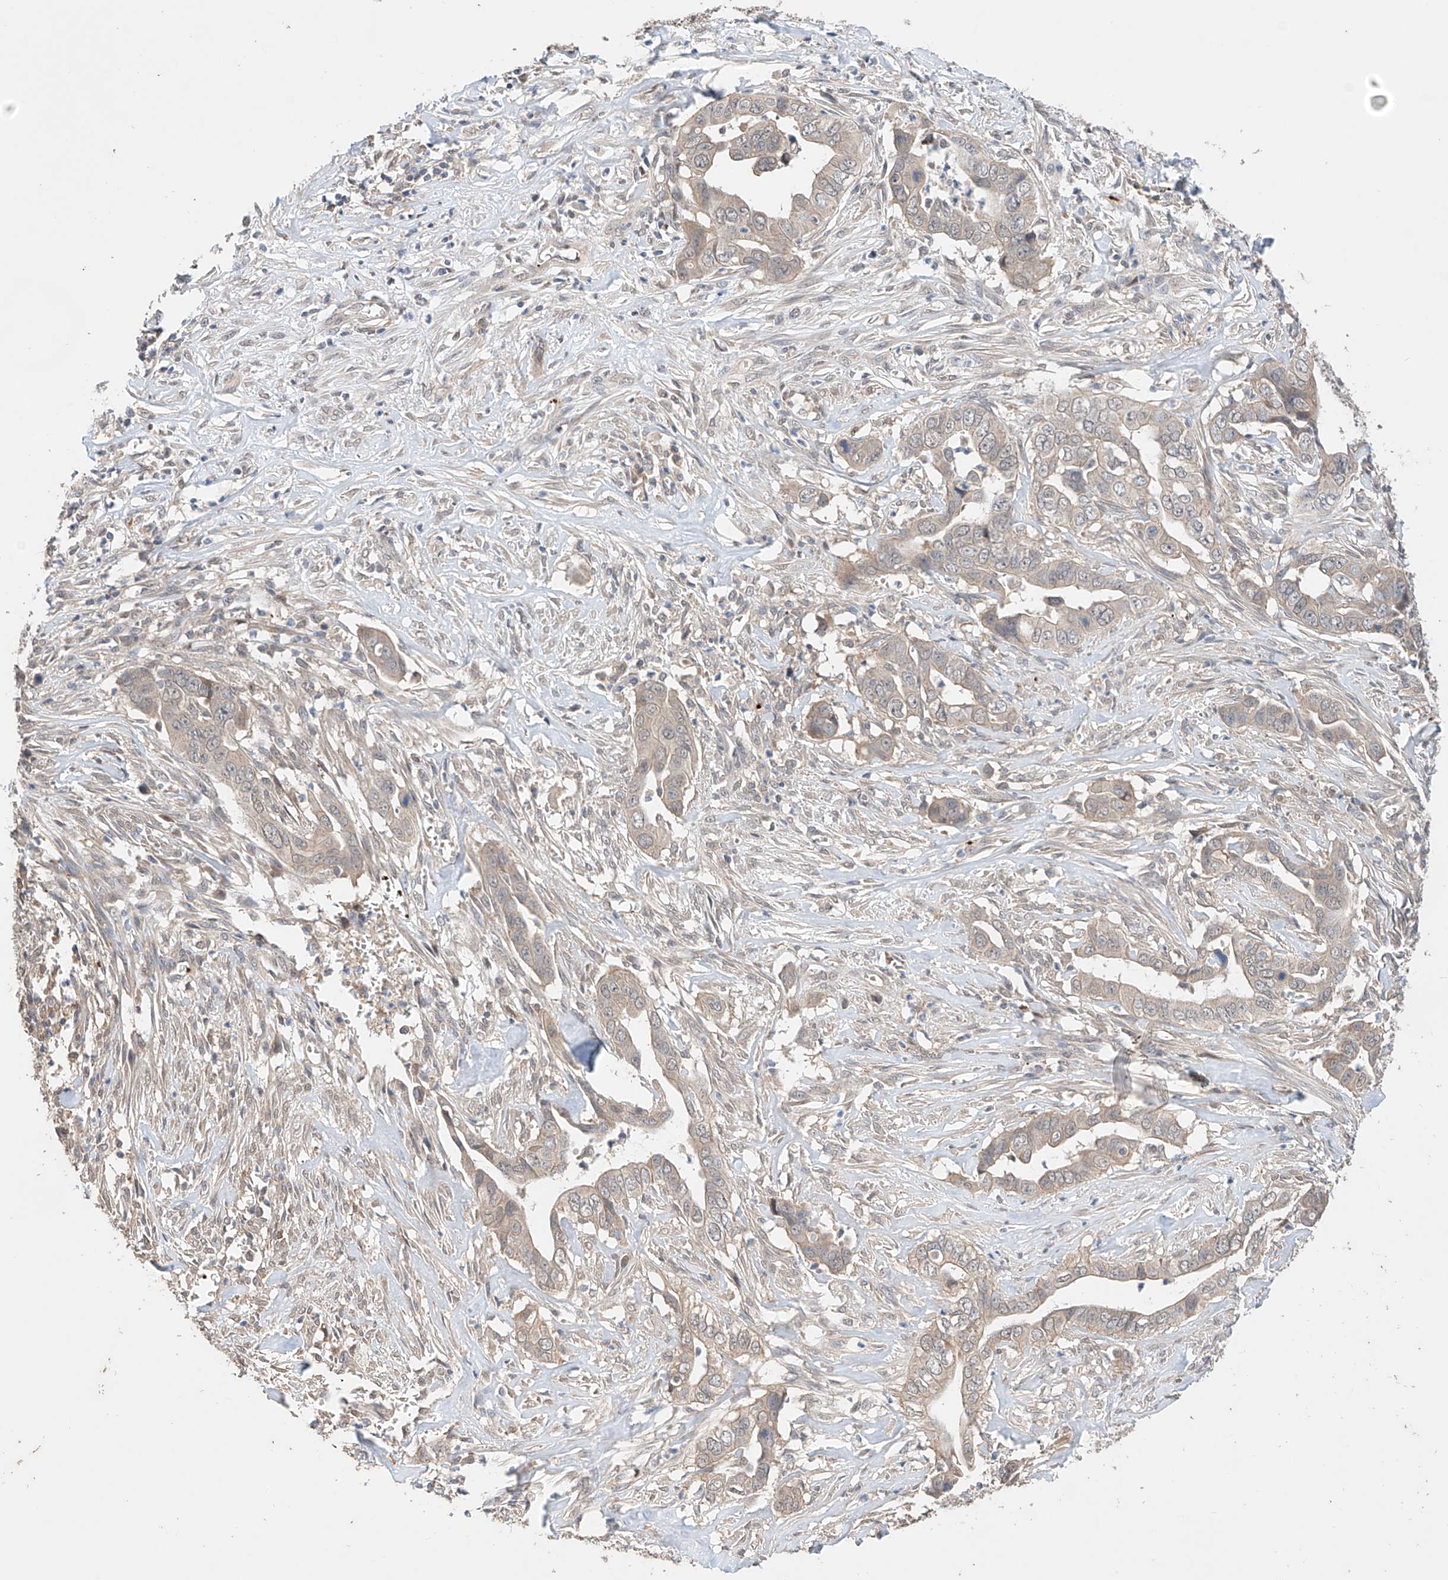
{"staining": {"intensity": "weak", "quantity": "<25%", "location": "cytoplasmic/membranous"}, "tissue": "liver cancer", "cell_type": "Tumor cells", "image_type": "cancer", "snomed": [{"axis": "morphology", "description": "Cholangiocarcinoma"}, {"axis": "topography", "description": "Liver"}], "caption": "Tumor cells are negative for protein expression in human cholangiocarcinoma (liver). Brightfield microscopy of immunohistochemistry stained with DAB (3,3'-diaminobenzidine) (brown) and hematoxylin (blue), captured at high magnification.", "gene": "ZFHX2", "patient": {"sex": "female", "age": 79}}